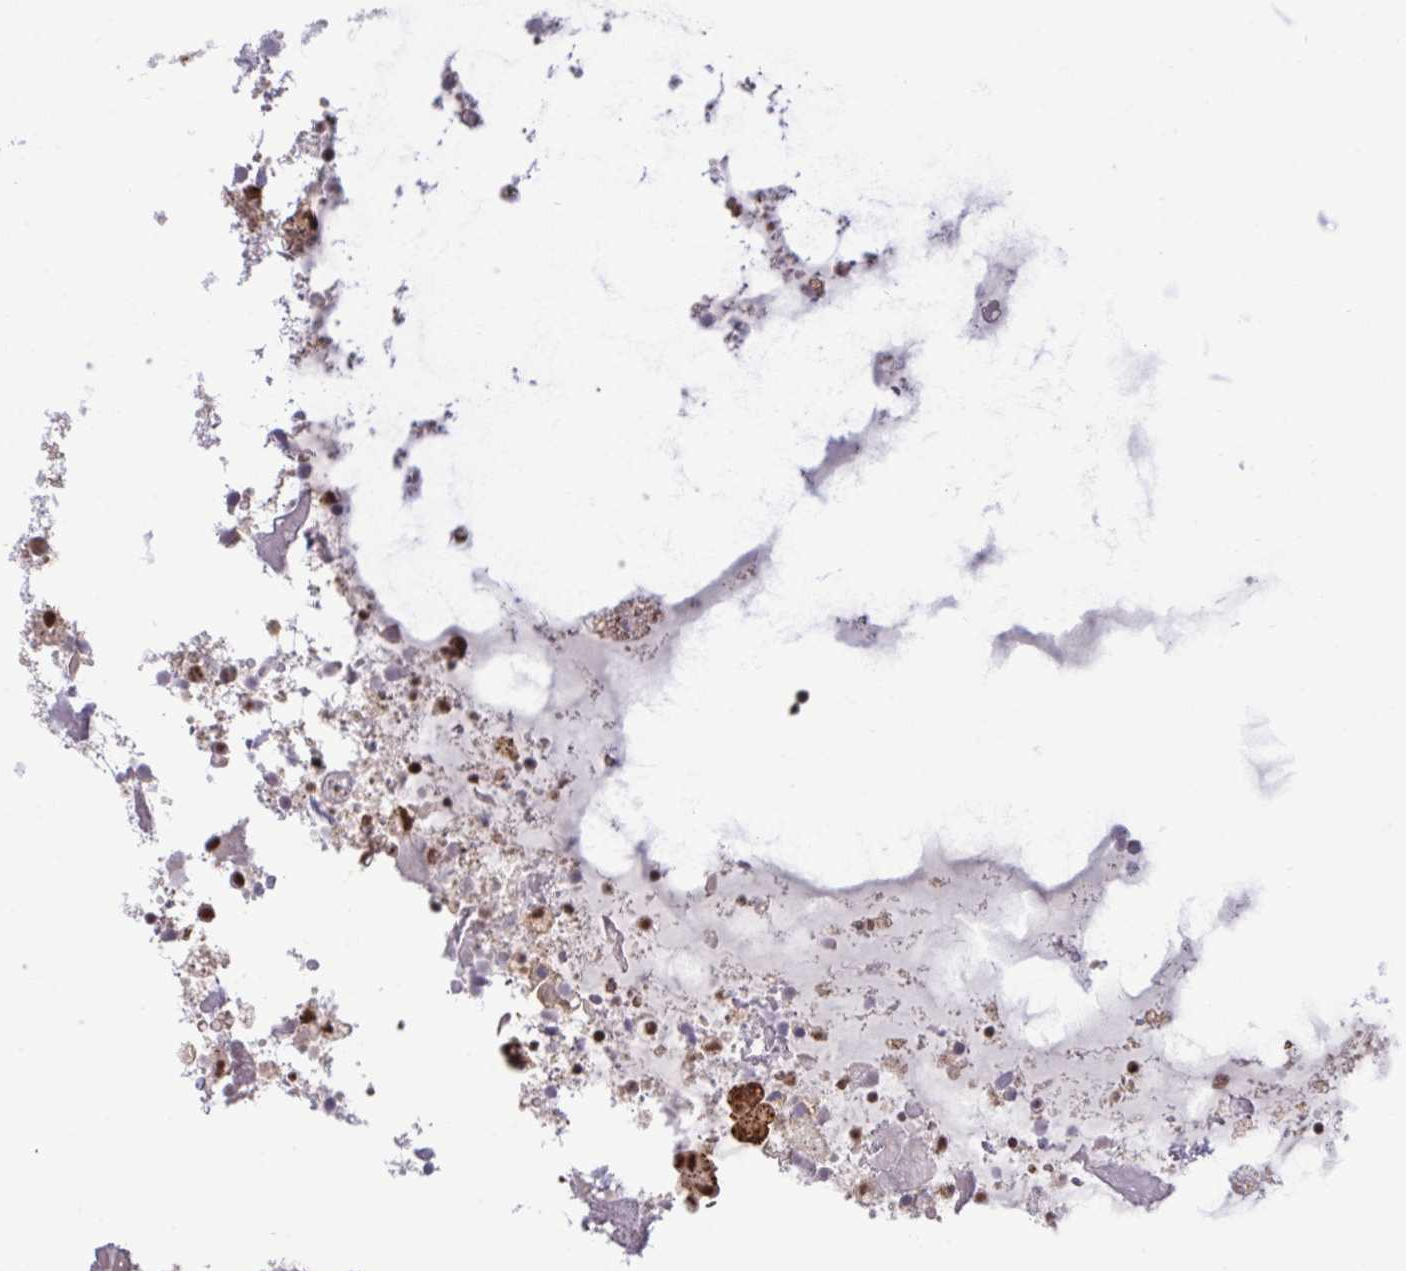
{"staining": {"intensity": "moderate", "quantity": ">75%", "location": "nuclear"}, "tissue": "seminal vesicle", "cell_type": "Glandular cells", "image_type": "normal", "snomed": [{"axis": "morphology", "description": "Normal tissue, NOS"}, {"axis": "topography", "description": "Seminal veicle"}], "caption": "Protein analysis of normal seminal vesicle demonstrates moderate nuclear expression in about >75% of glandular cells. The staining was performed using DAB (3,3'-diaminobenzidine), with brown indicating positive protein expression. Nuclei are stained blue with hematoxylin.", "gene": "PUF60", "patient": {"sex": "male", "age": 76}}